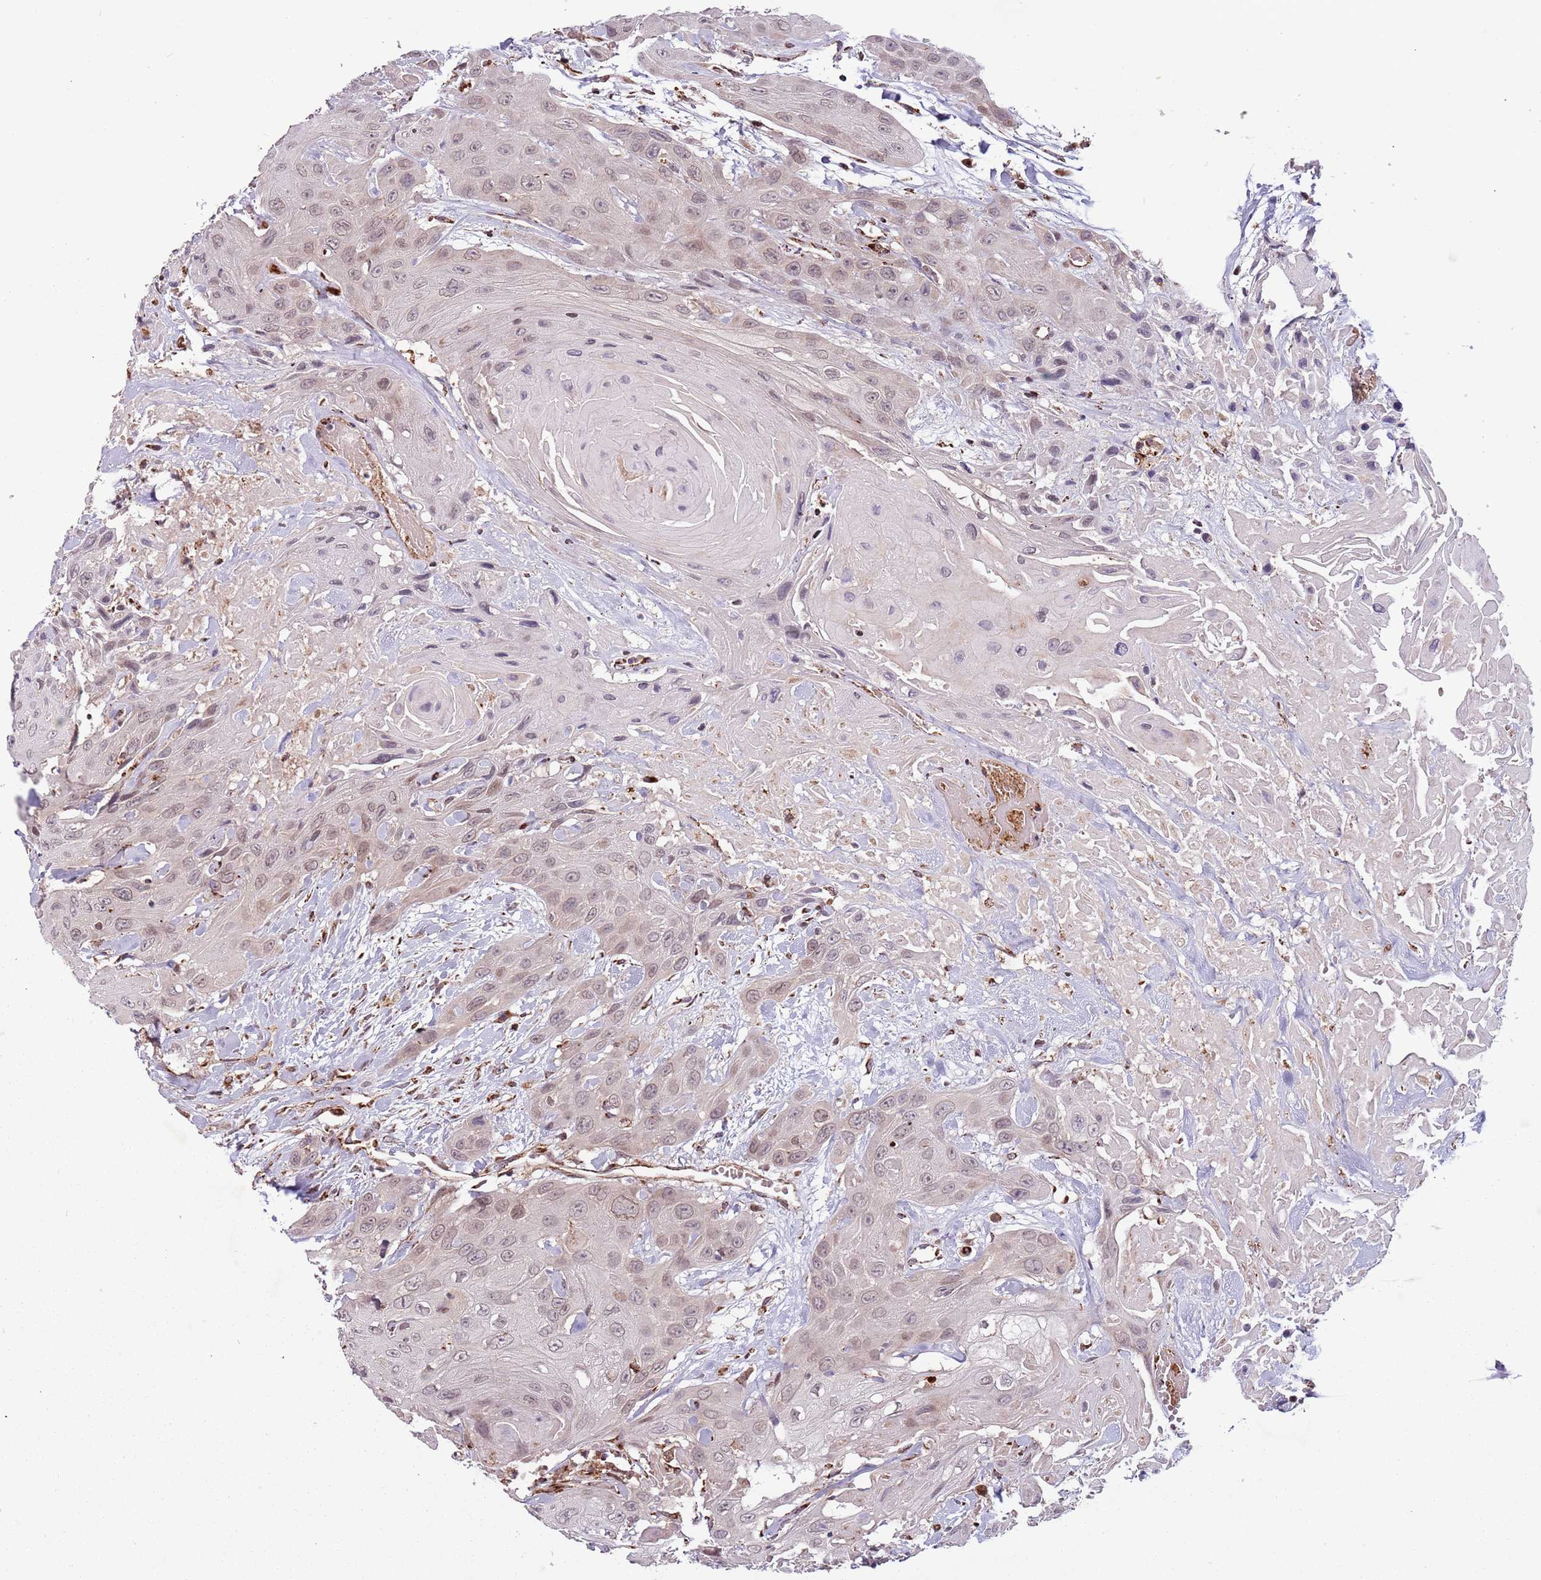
{"staining": {"intensity": "weak", "quantity": "<25%", "location": "nuclear"}, "tissue": "head and neck cancer", "cell_type": "Tumor cells", "image_type": "cancer", "snomed": [{"axis": "morphology", "description": "Squamous cell carcinoma, NOS"}, {"axis": "topography", "description": "Head-Neck"}], "caption": "Tumor cells are negative for protein expression in human head and neck squamous cell carcinoma.", "gene": "ULK3", "patient": {"sex": "male", "age": 81}}